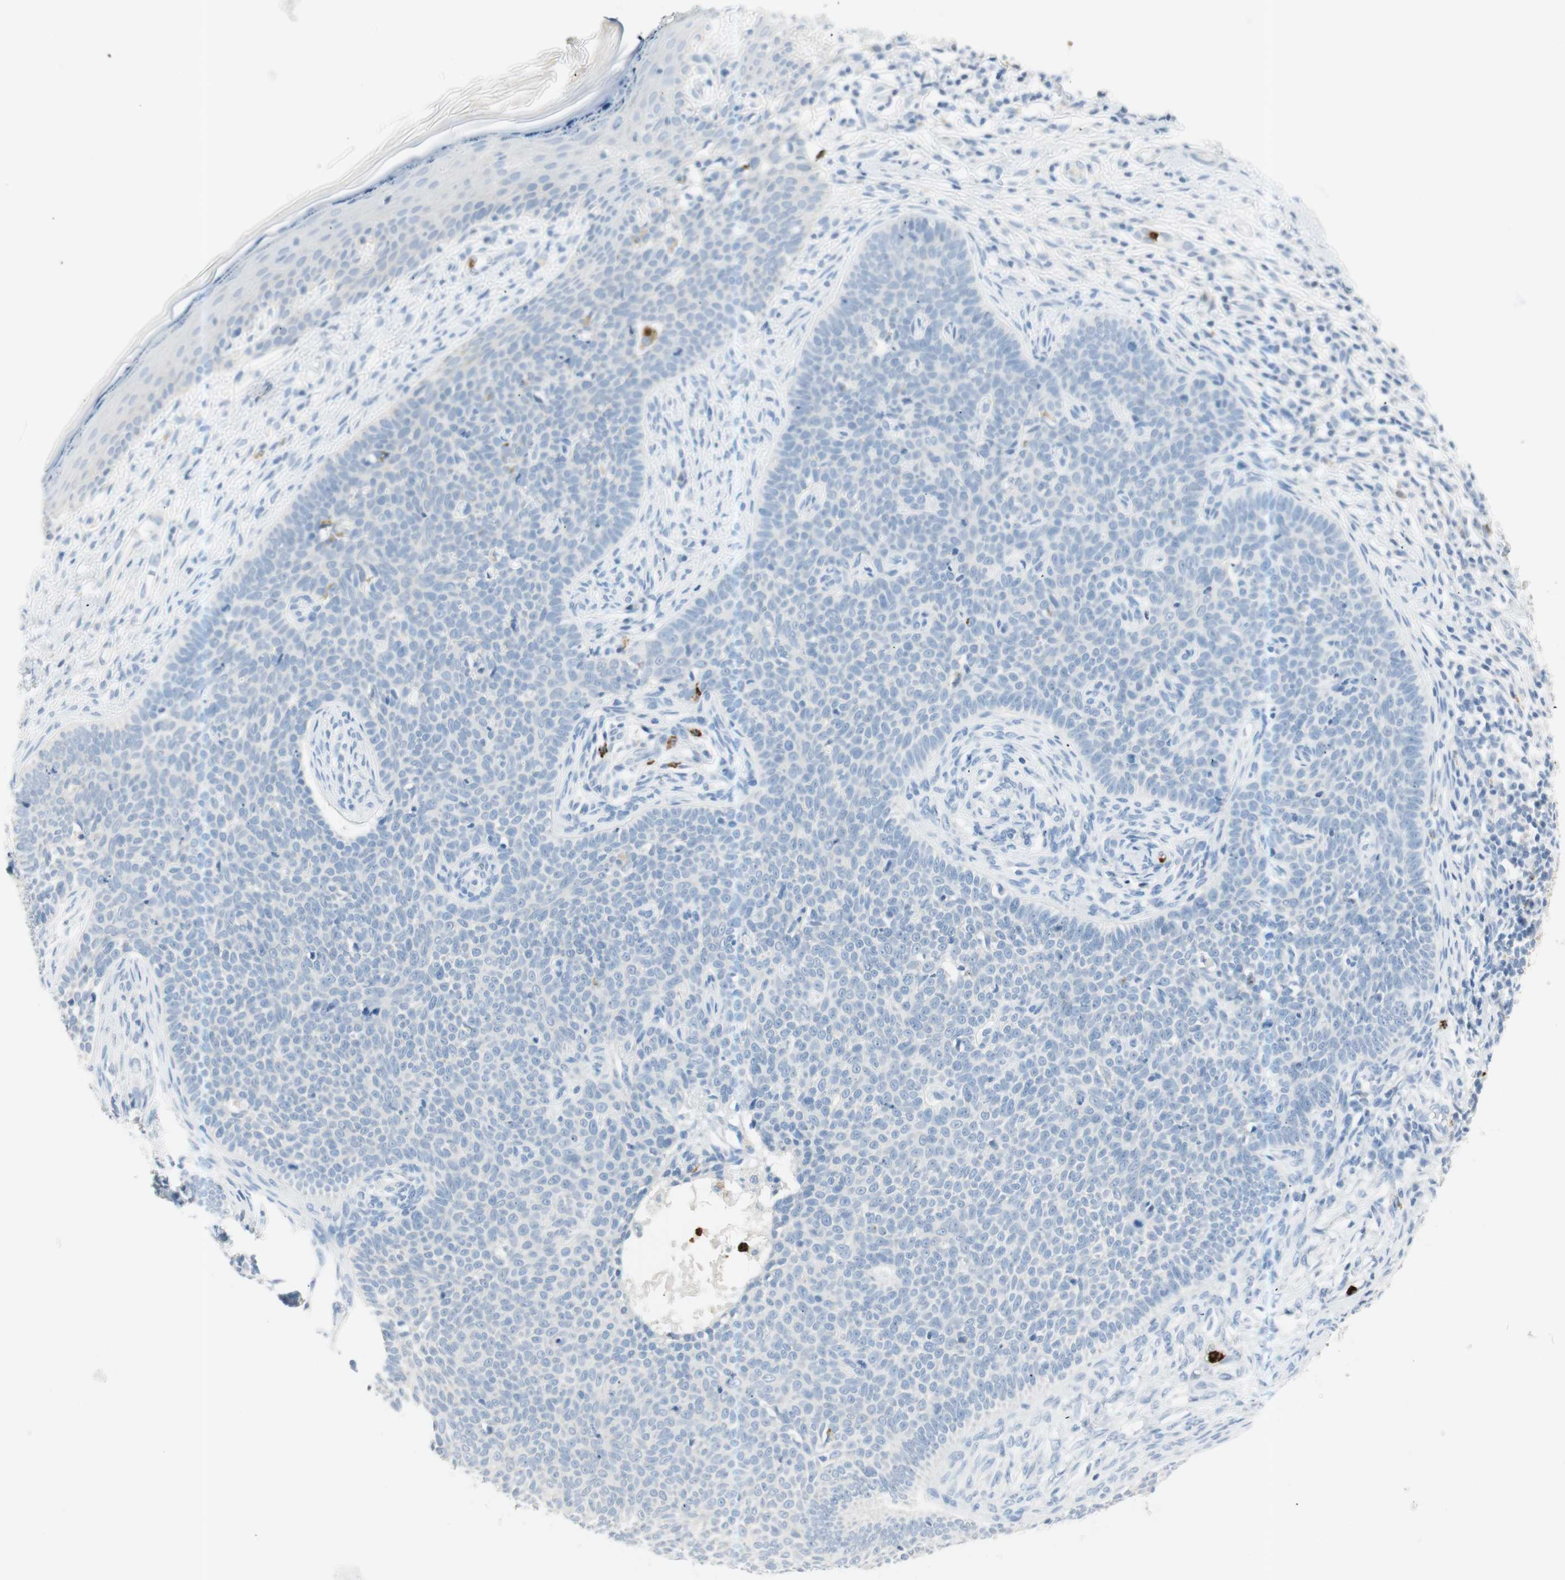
{"staining": {"intensity": "negative", "quantity": "none", "location": "none"}, "tissue": "skin cancer", "cell_type": "Tumor cells", "image_type": "cancer", "snomed": [{"axis": "morphology", "description": "Normal tissue, NOS"}, {"axis": "morphology", "description": "Basal cell carcinoma"}, {"axis": "topography", "description": "Skin"}], "caption": "Immunohistochemical staining of skin cancer (basal cell carcinoma) exhibits no significant staining in tumor cells.", "gene": "PRTN3", "patient": {"sex": "male", "age": 87}}